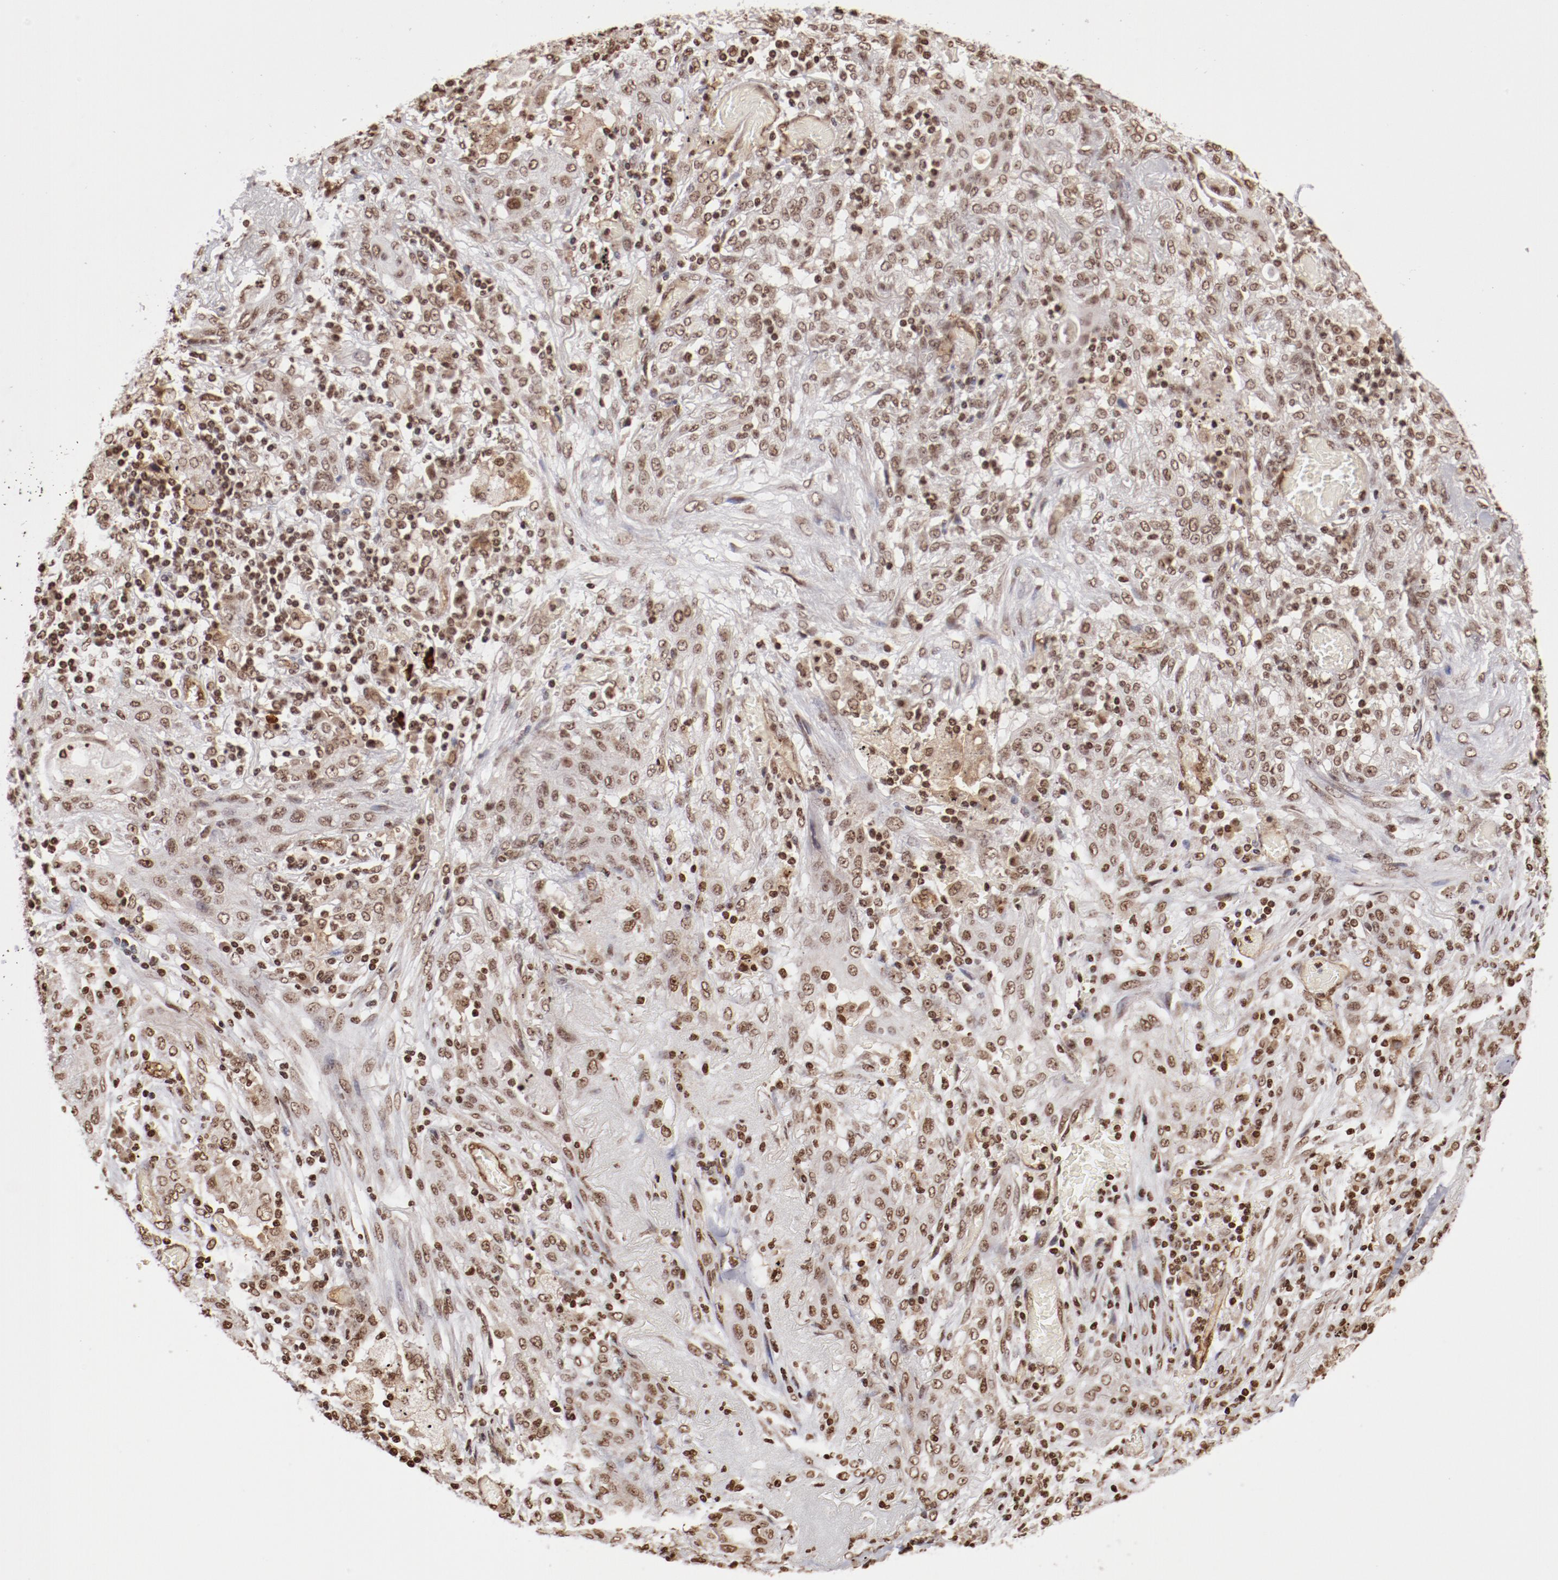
{"staining": {"intensity": "weak", "quantity": ">75%", "location": "nuclear"}, "tissue": "lung cancer", "cell_type": "Tumor cells", "image_type": "cancer", "snomed": [{"axis": "morphology", "description": "Squamous cell carcinoma, NOS"}, {"axis": "topography", "description": "Lung"}], "caption": "Immunohistochemistry (DAB (3,3'-diaminobenzidine)) staining of human lung cancer reveals weak nuclear protein positivity in about >75% of tumor cells. (DAB IHC, brown staining for protein, blue staining for nuclei).", "gene": "ABL2", "patient": {"sex": "female", "age": 47}}